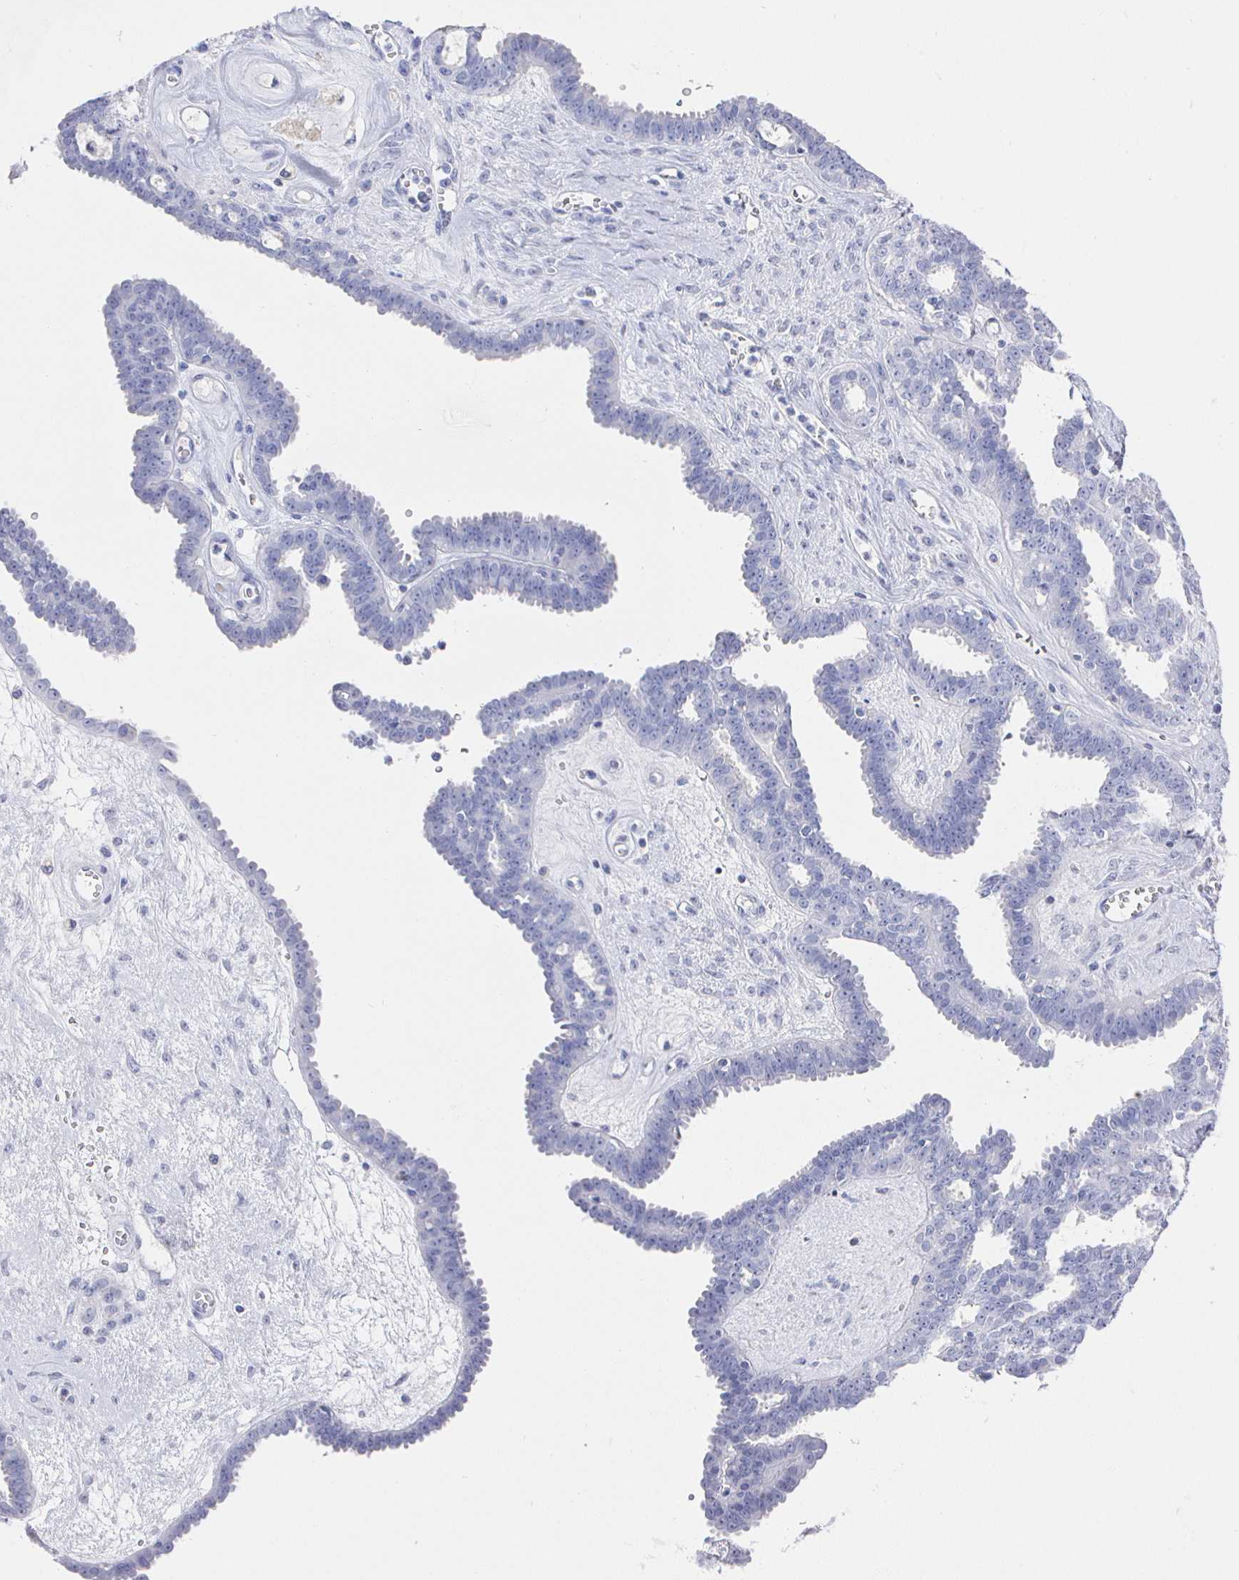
{"staining": {"intensity": "negative", "quantity": "none", "location": "none"}, "tissue": "ovarian cancer", "cell_type": "Tumor cells", "image_type": "cancer", "snomed": [{"axis": "morphology", "description": "Cystadenocarcinoma, serous, NOS"}, {"axis": "topography", "description": "Ovary"}], "caption": "Micrograph shows no protein staining in tumor cells of serous cystadenocarcinoma (ovarian) tissue. Brightfield microscopy of immunohistochemistry (IHC) stained with DAB (3,3'-diaminobenzidine) (brown) and hematoxylin (blue), captured at high magnification.", "gene": "CLCA1", "patient": {"sex": "female", "age": 71}}